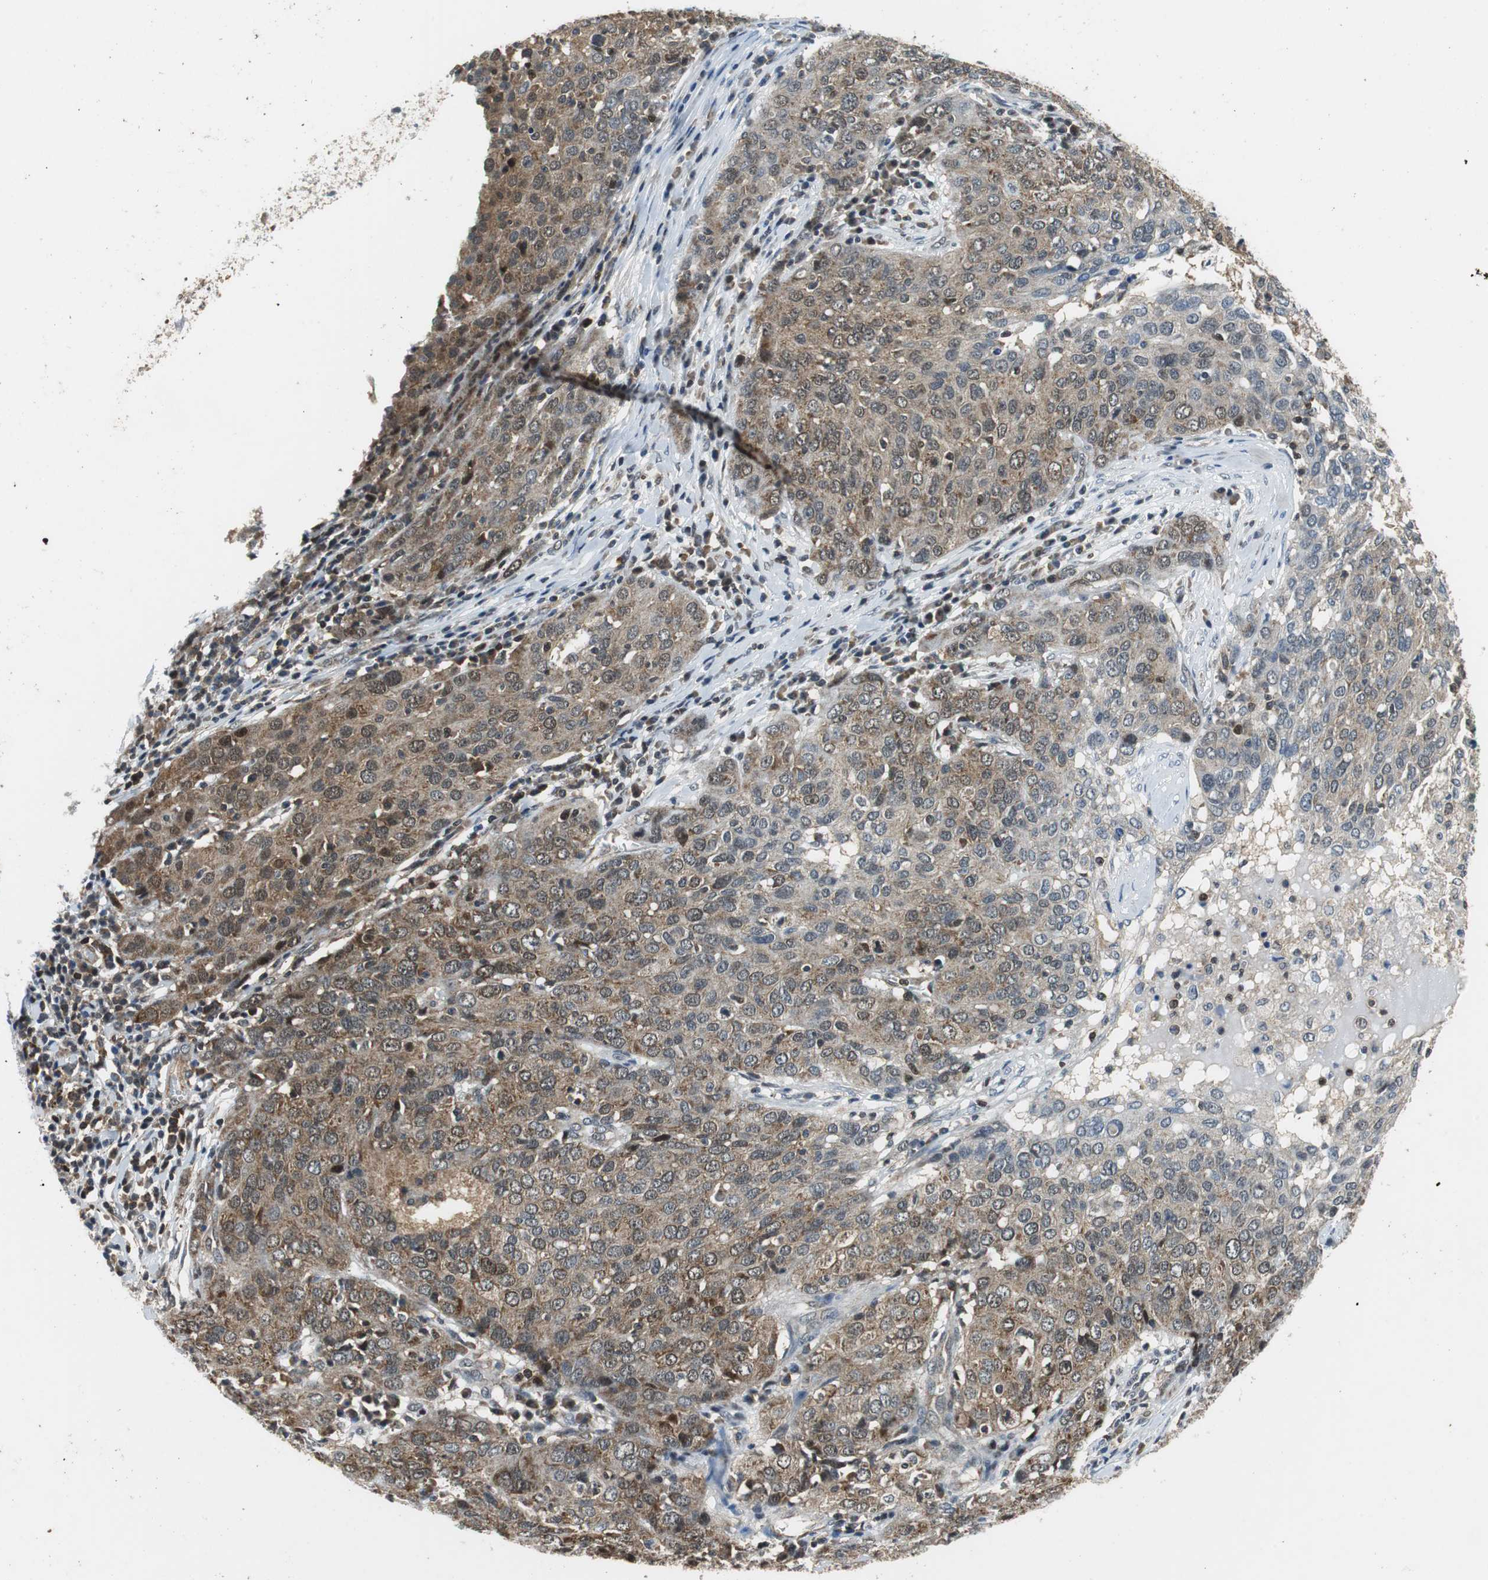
{"staining": {"intensity": "strong", "quantity": ">75%", "location": "cytoplasmic/membranous"}, "tissue": "ovarian cancer", "cell_type": "Tumor cells", "image_type": "cancer", "snomed": [{"axis": "morphology", "description": "Carcinoma, endometroid"}, {"axis": "topography", "description": "Ovary"}], "caption": "Immunohistochemical staining of human ovarian cancer demonstrates strong cytoplasmic/membranous protein staining in about >75% of tumor cells. Nuclei are stained in blue.", "gene": "GSDMD", "patient": {"sex": "female", "age": 50}}